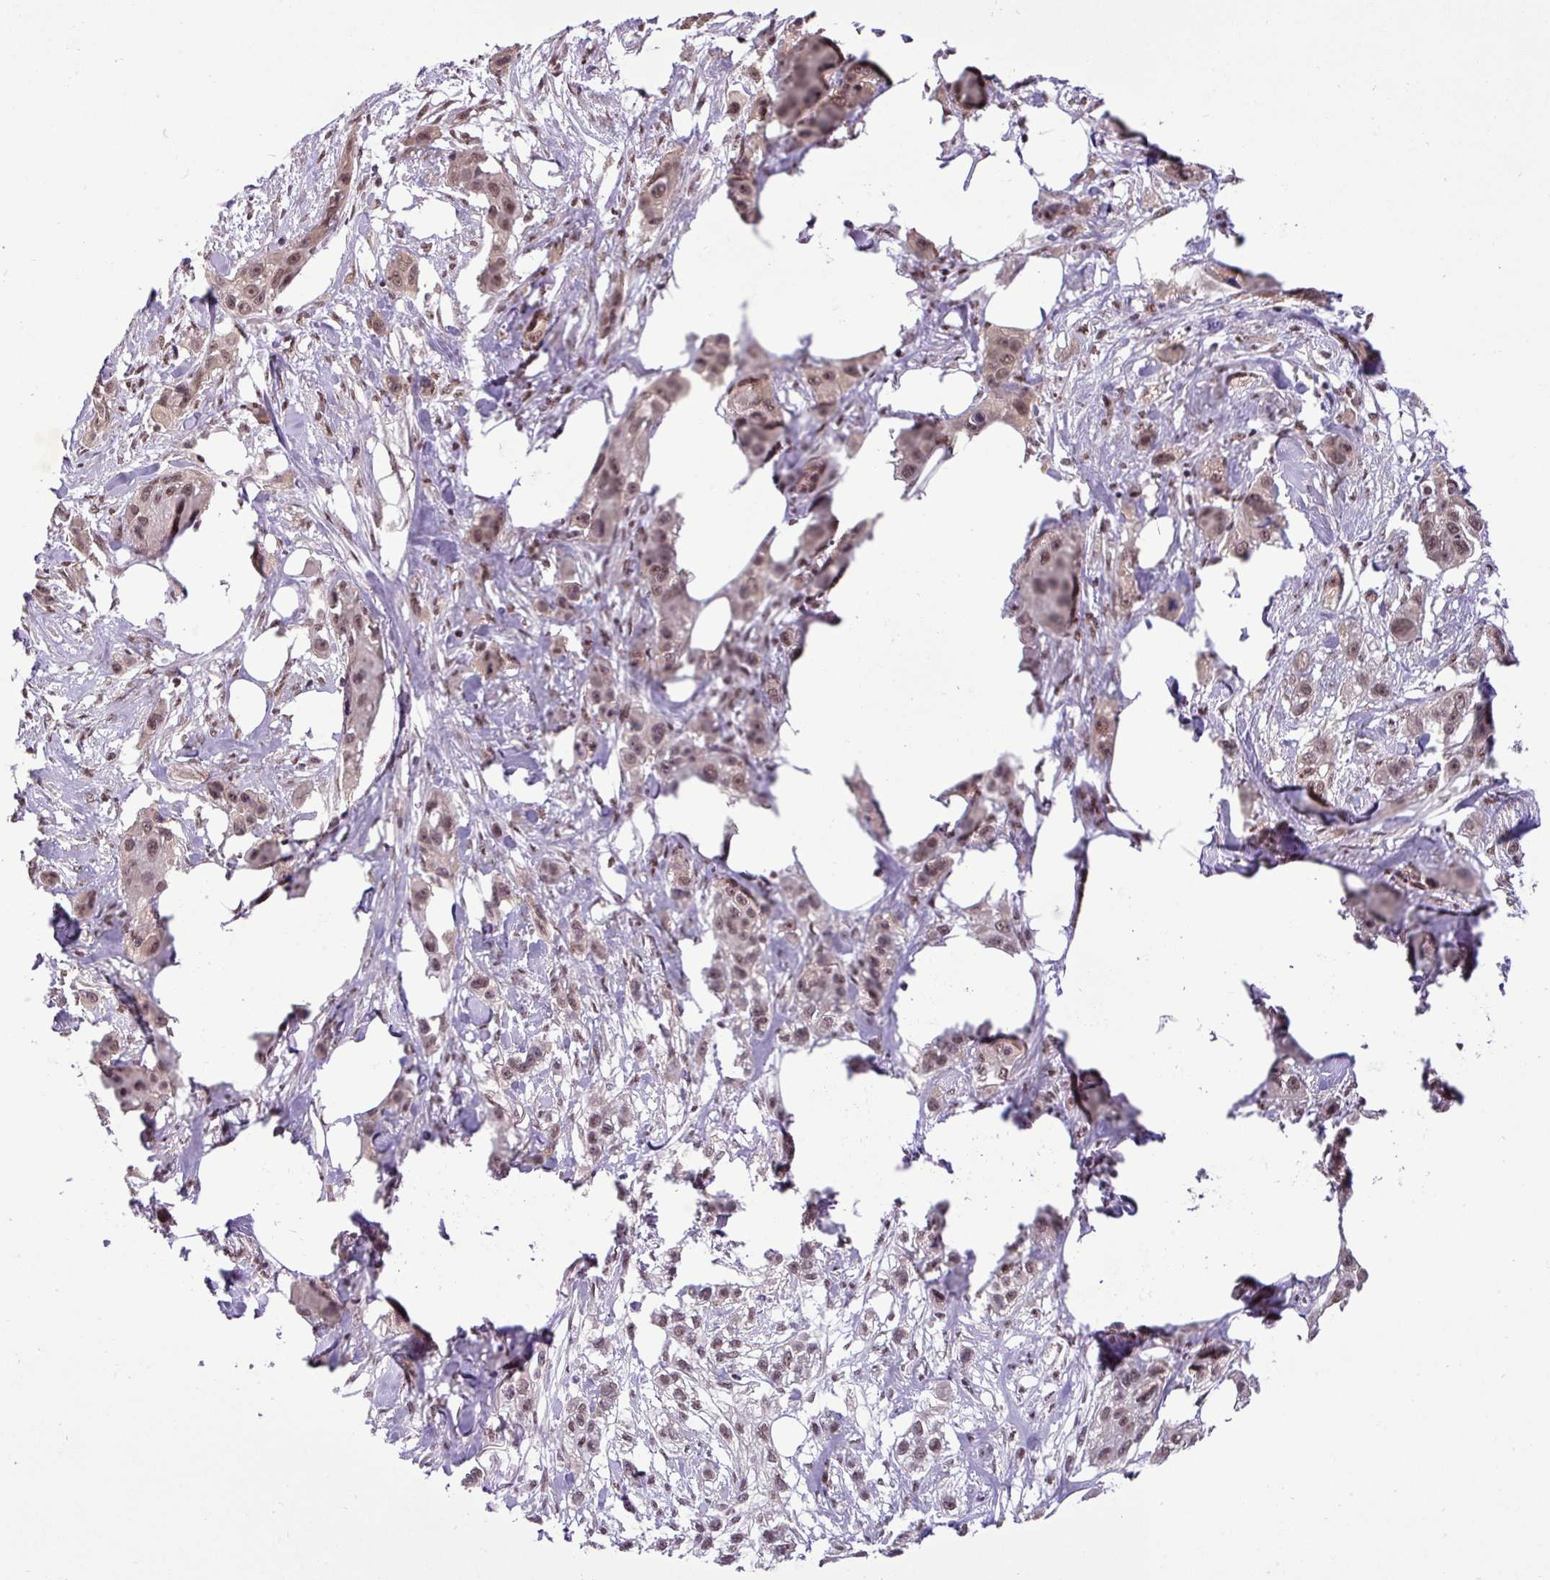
{"staining": {"intensity": "weak", "quantity": ">75%", "location": "nuclear"}, "tissue": "skin cancer", "cell_type": "Tumor cells", "image_type": "cancer", "snomed": [{"axis": "morphology", "description": "Squamous cell carcinoma, NOS"}, {"axis": "topography", "description": "Skin"}], "caption": "Immunohistochemical staining of skin cancer shows low levels of weak nuclear protein staining in approximately >75% of tumor cells. (DAB IHC with brightfield microscopy, high magnification).", "gene": "MFHAS1", "patient": {"sex": "male", "age": 63}}